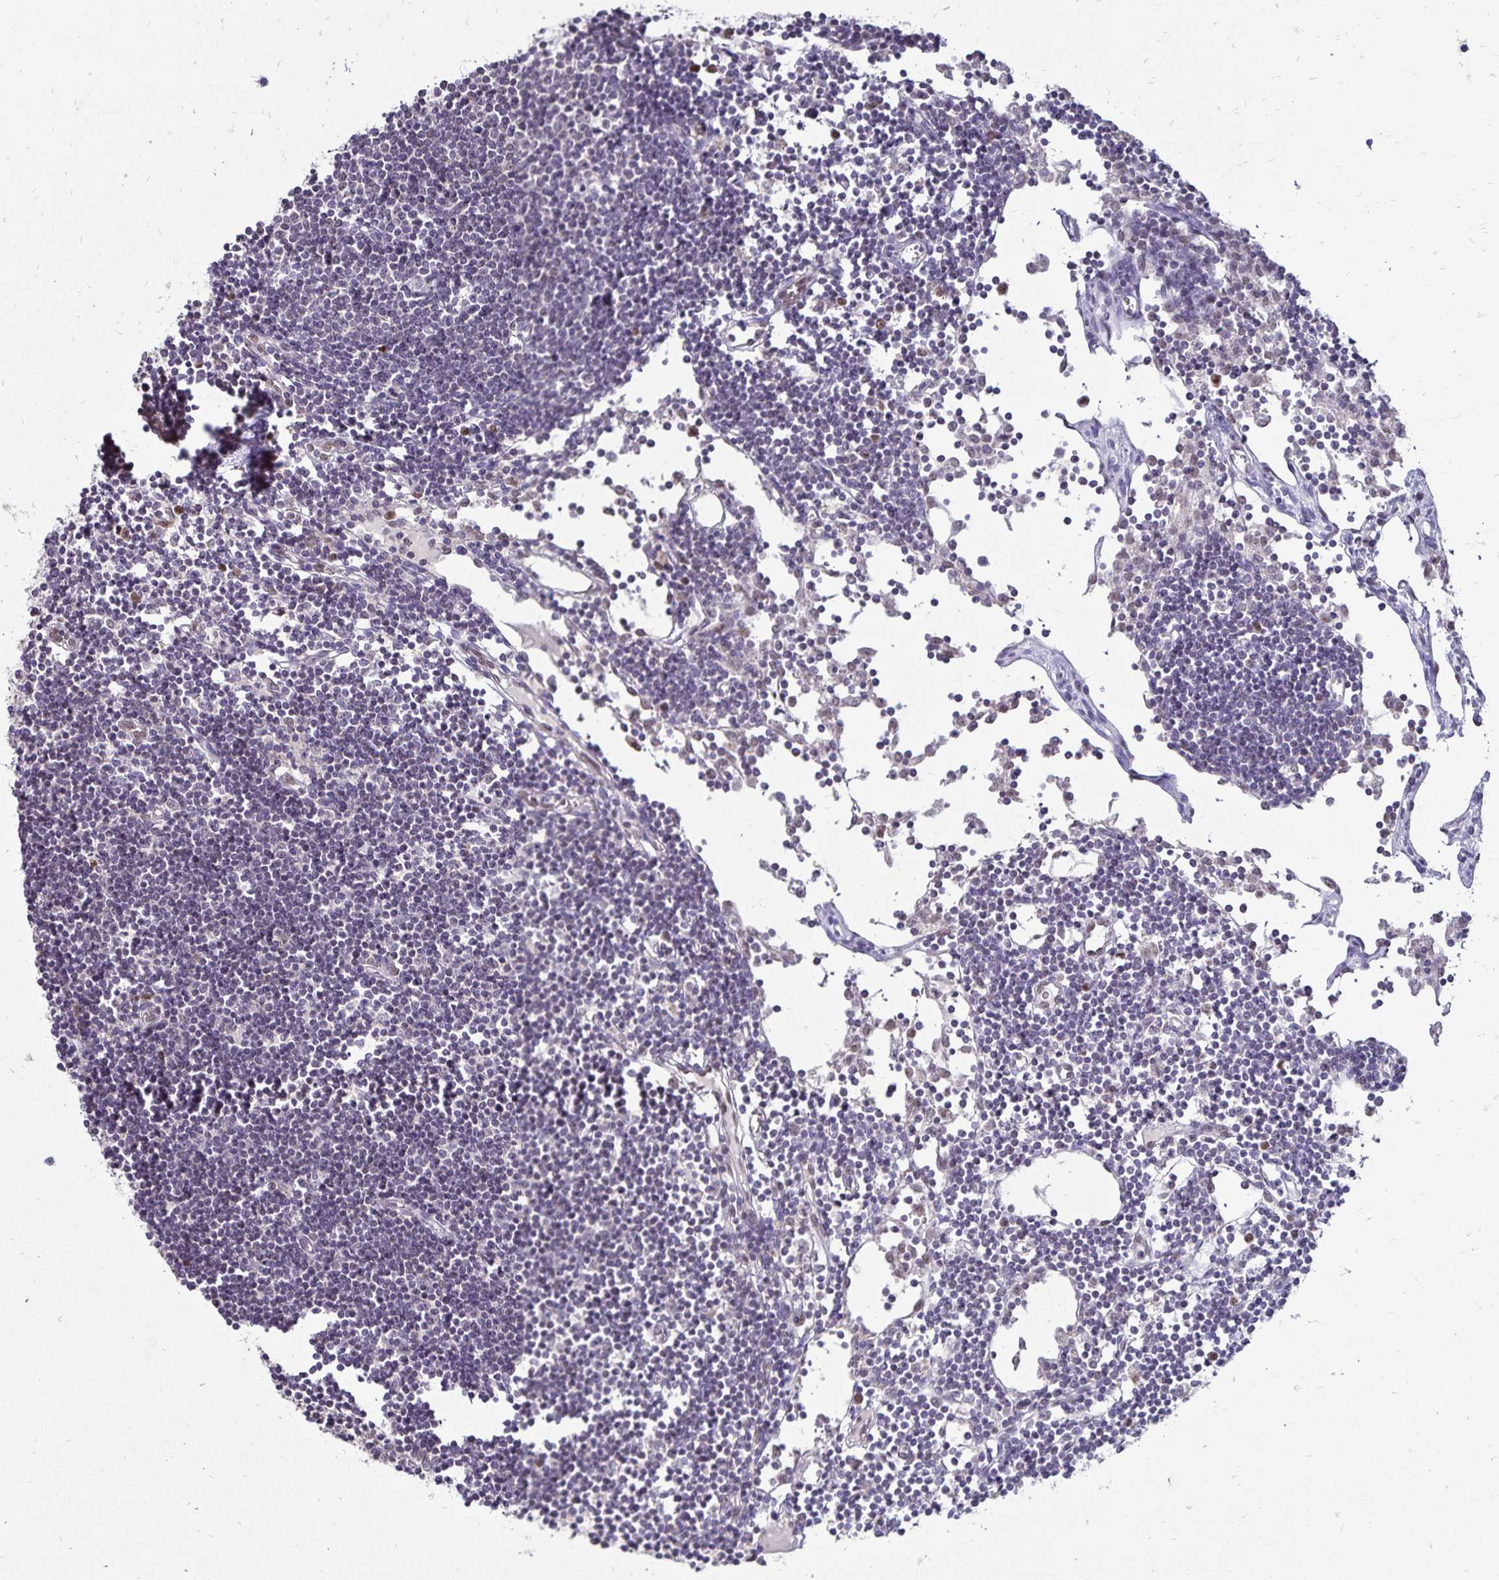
{"staining": {"intensity": "negative", "quantity": "none", "location": "none"}, "tissue": "lymph node", "cell_type": "Germinal center cells", "image_type": "normal", "snomed": [{"axis": "morphology", "description": "Normal tissue, NOS"}, {"axis": "topography", "description": "Lymph node"}], "caption": "Immunohistochemistry micrograph of unremarkable lymph node: human lymph node stained with DAB (3,3'-diaminobenzidine) displays no significant protein positivity in germinal center cells.", "gene": "POLB", "patient": {"sex": "female", "age": 65}}